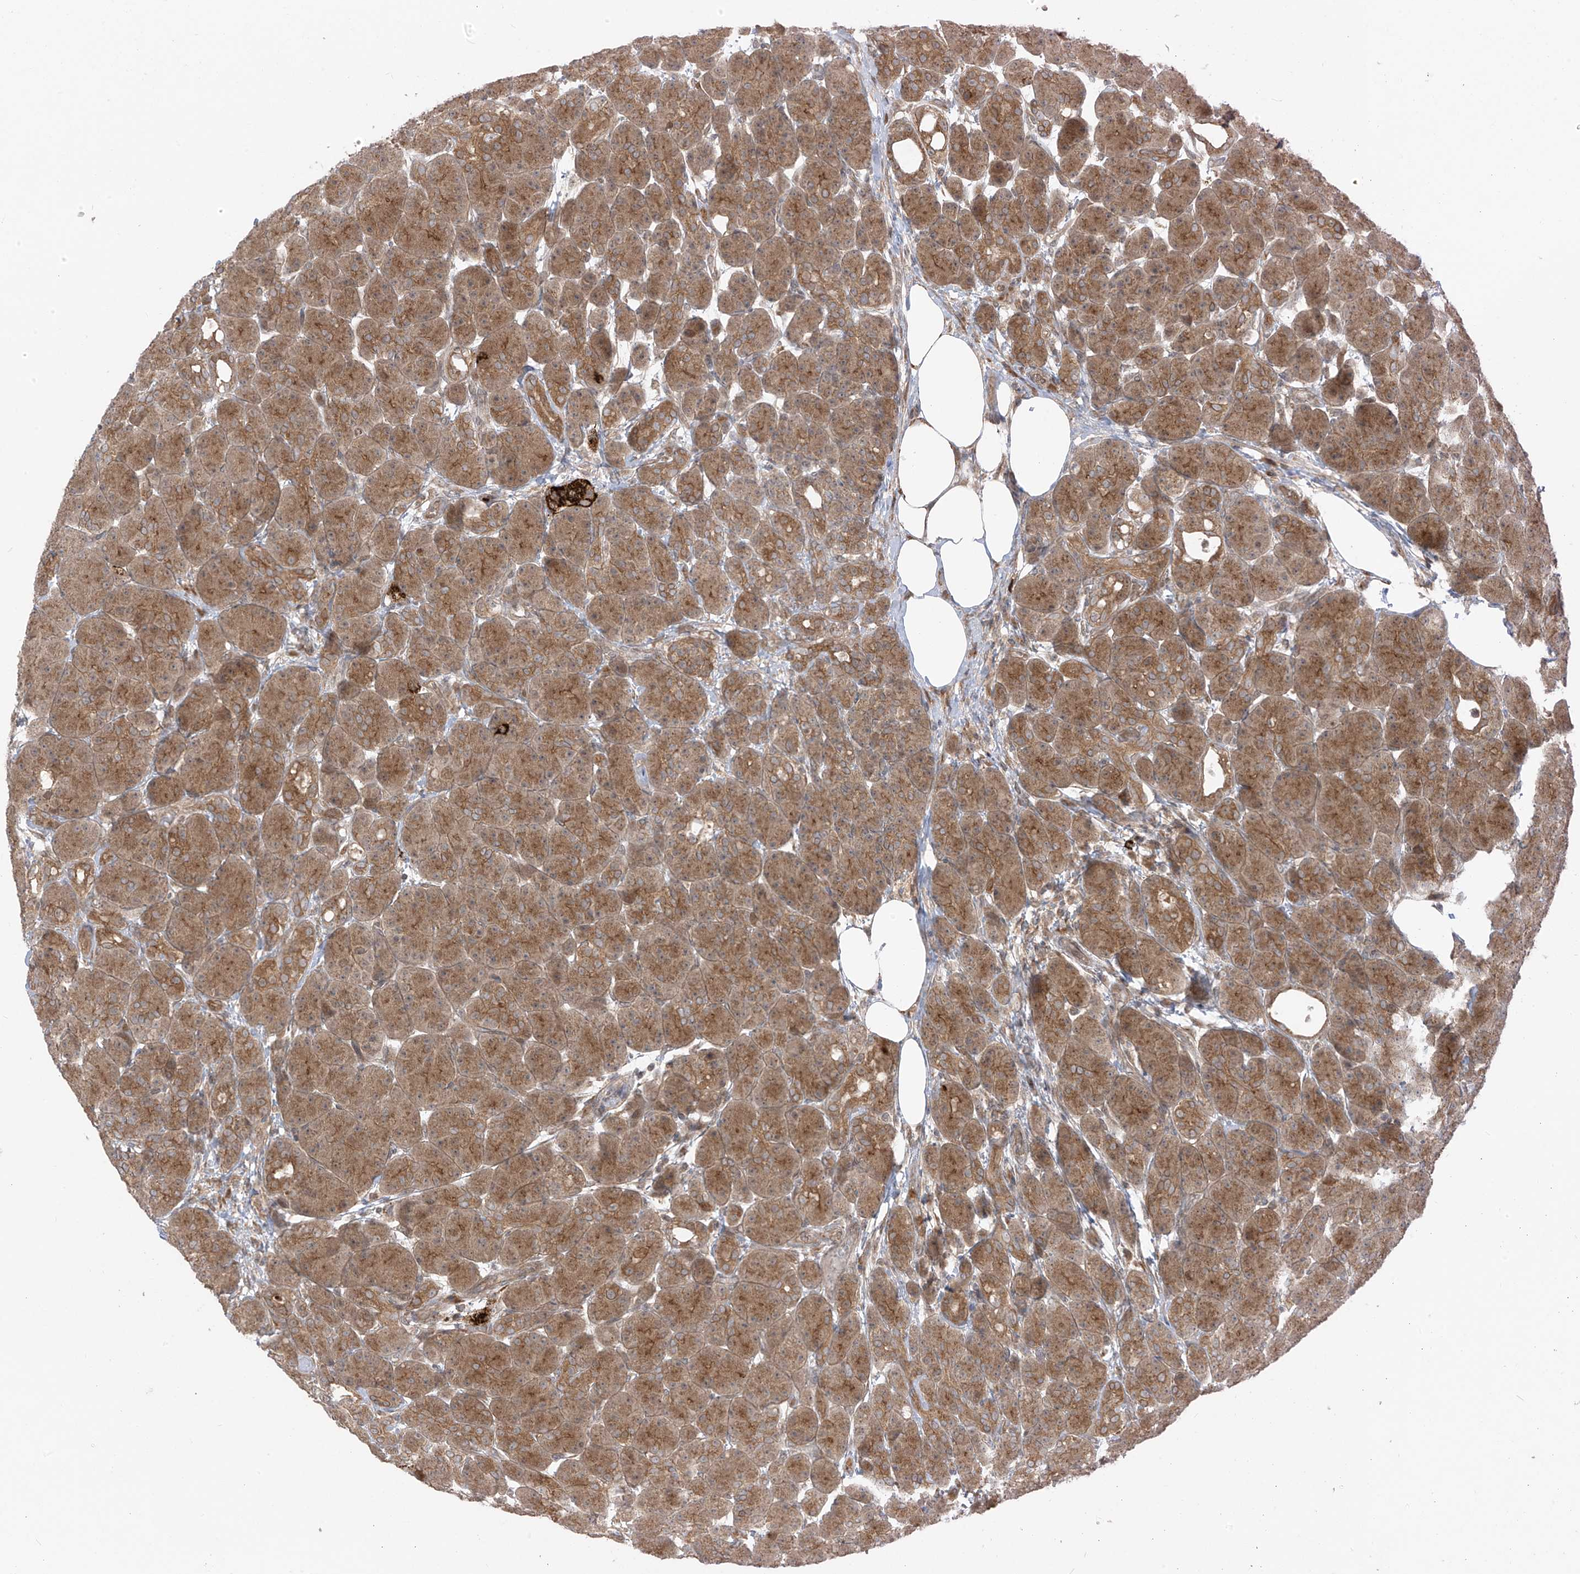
{"staining": {"intensity": "moderate", "quantity": ">75%", "location": "cytoplasmic/membranous"}, "tissue": "pancreas", "cell_type": "Exocrine glandular cells", "image_type": "normal", "snomed": [{"axis": "morphology", "description": "Normal tissue, NOS"}, {"axis": "topography", "description": "Pancreas"}], "caption": "Moderate cytoplasmic/membranous expression is present in about >75% of exocrine glandular cells in unremarkable pancreas. The staining was performed using DAB to visualize the protein expression in brown, while the nuclei were stained in blue with hematoxylin (Magnification: 20x).", "gene": "PDE11A", "patient": {"sex": "male", "age": 63}}